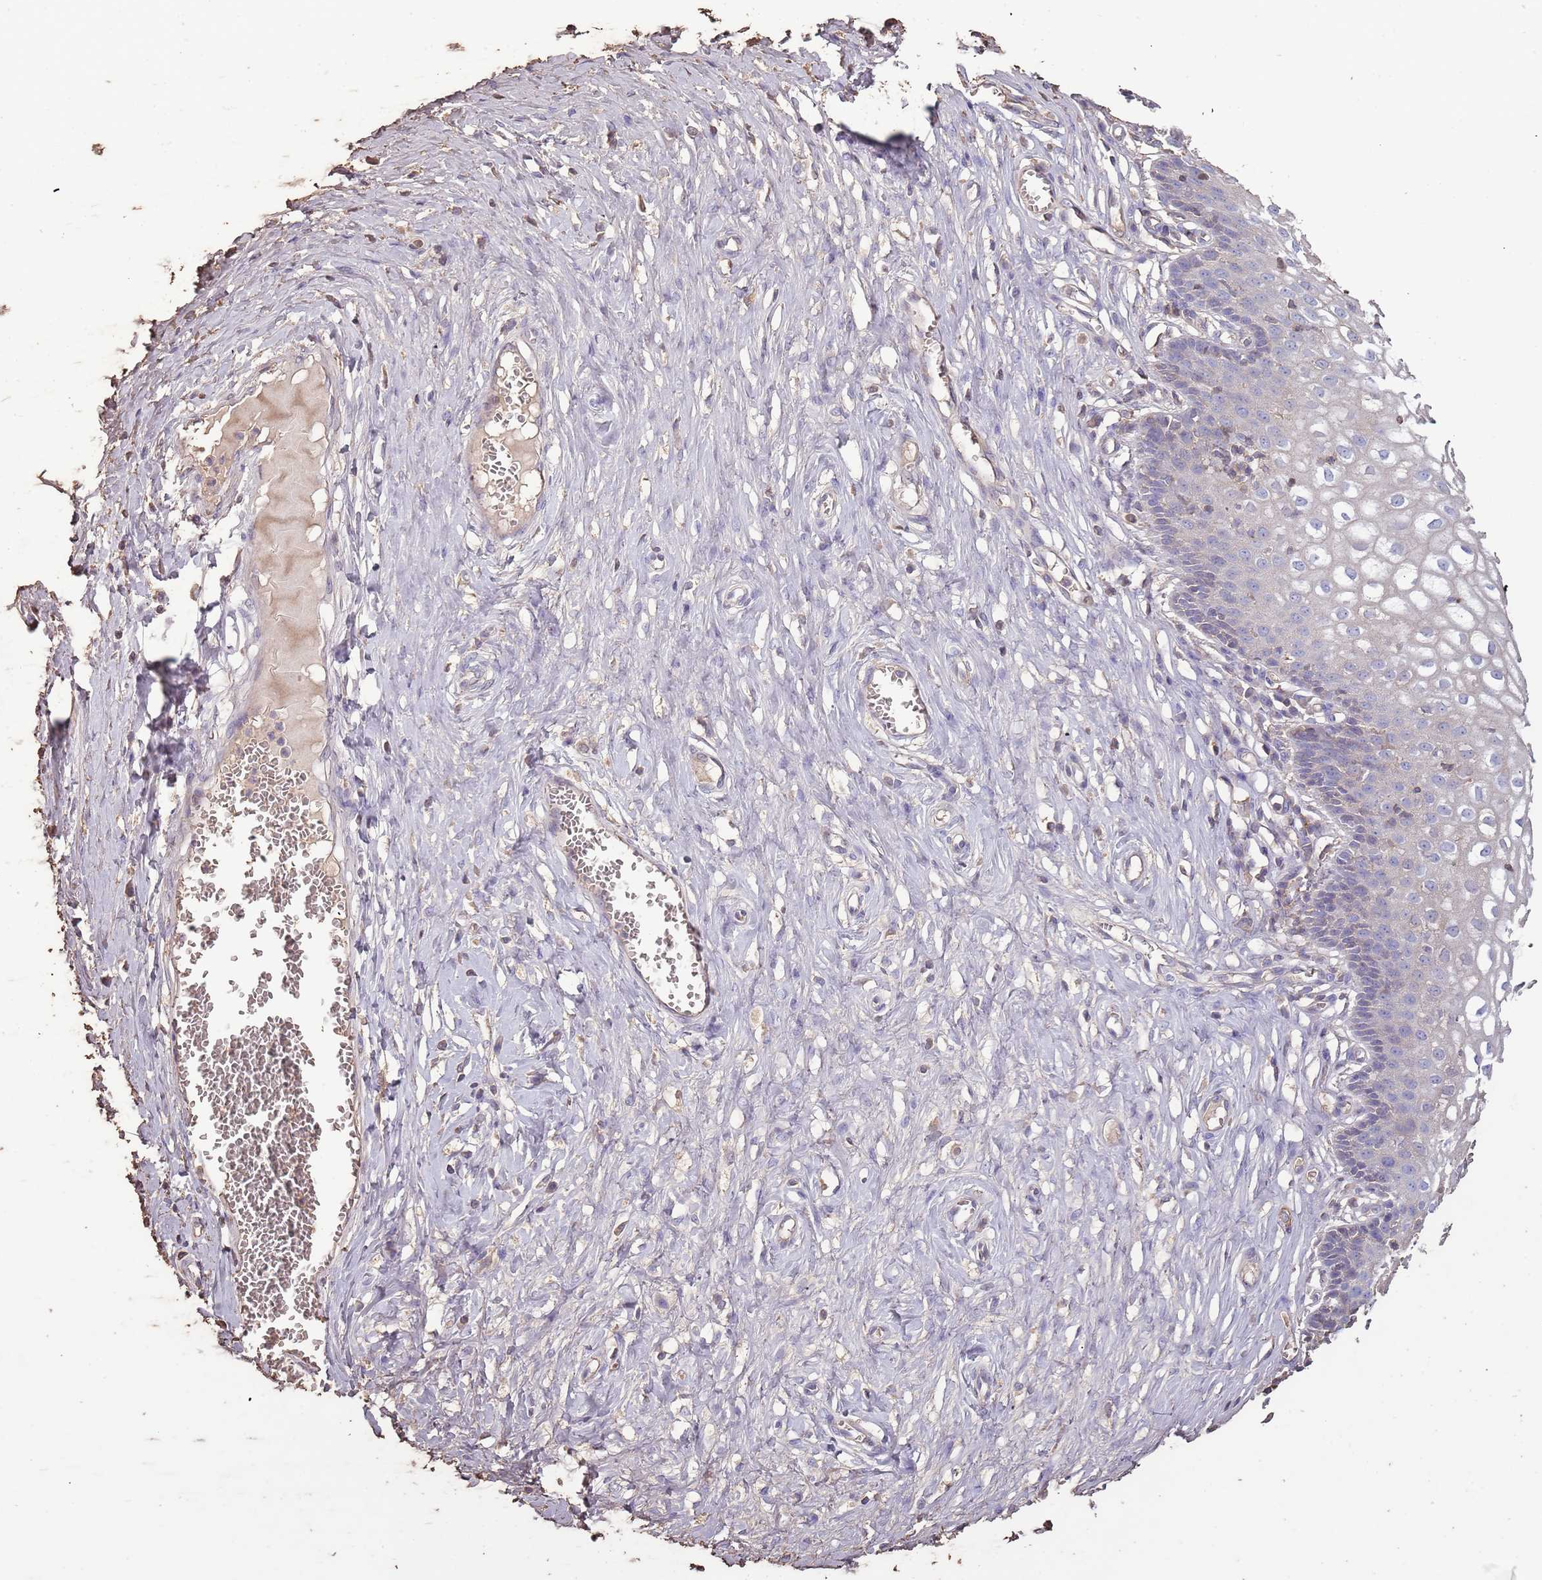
{"staining": {"intensity": "weak", "quantity": "25%-75%", "location": "cytoplasmic/membranous"}, "tissue": "cervix", "cell_type": "Glandular cells", "image_type": "normal", "snomed": [{"axis": "morphology", "description": "Normal tissue, NOS"}, {"axis": "morphology", "description": "Adenocarcinoma, NOS"}, {"axis": "topography", "description": "Cervix"}], "caption": "A high-resolution histopathology image shows IHC staining of benign cervix, which displays weak cytoplasmic/membranous positivity in approximately 25%-75% of glandular cells.", "gene": "FECH", "patient": {"sex": "female", "age": 29}}